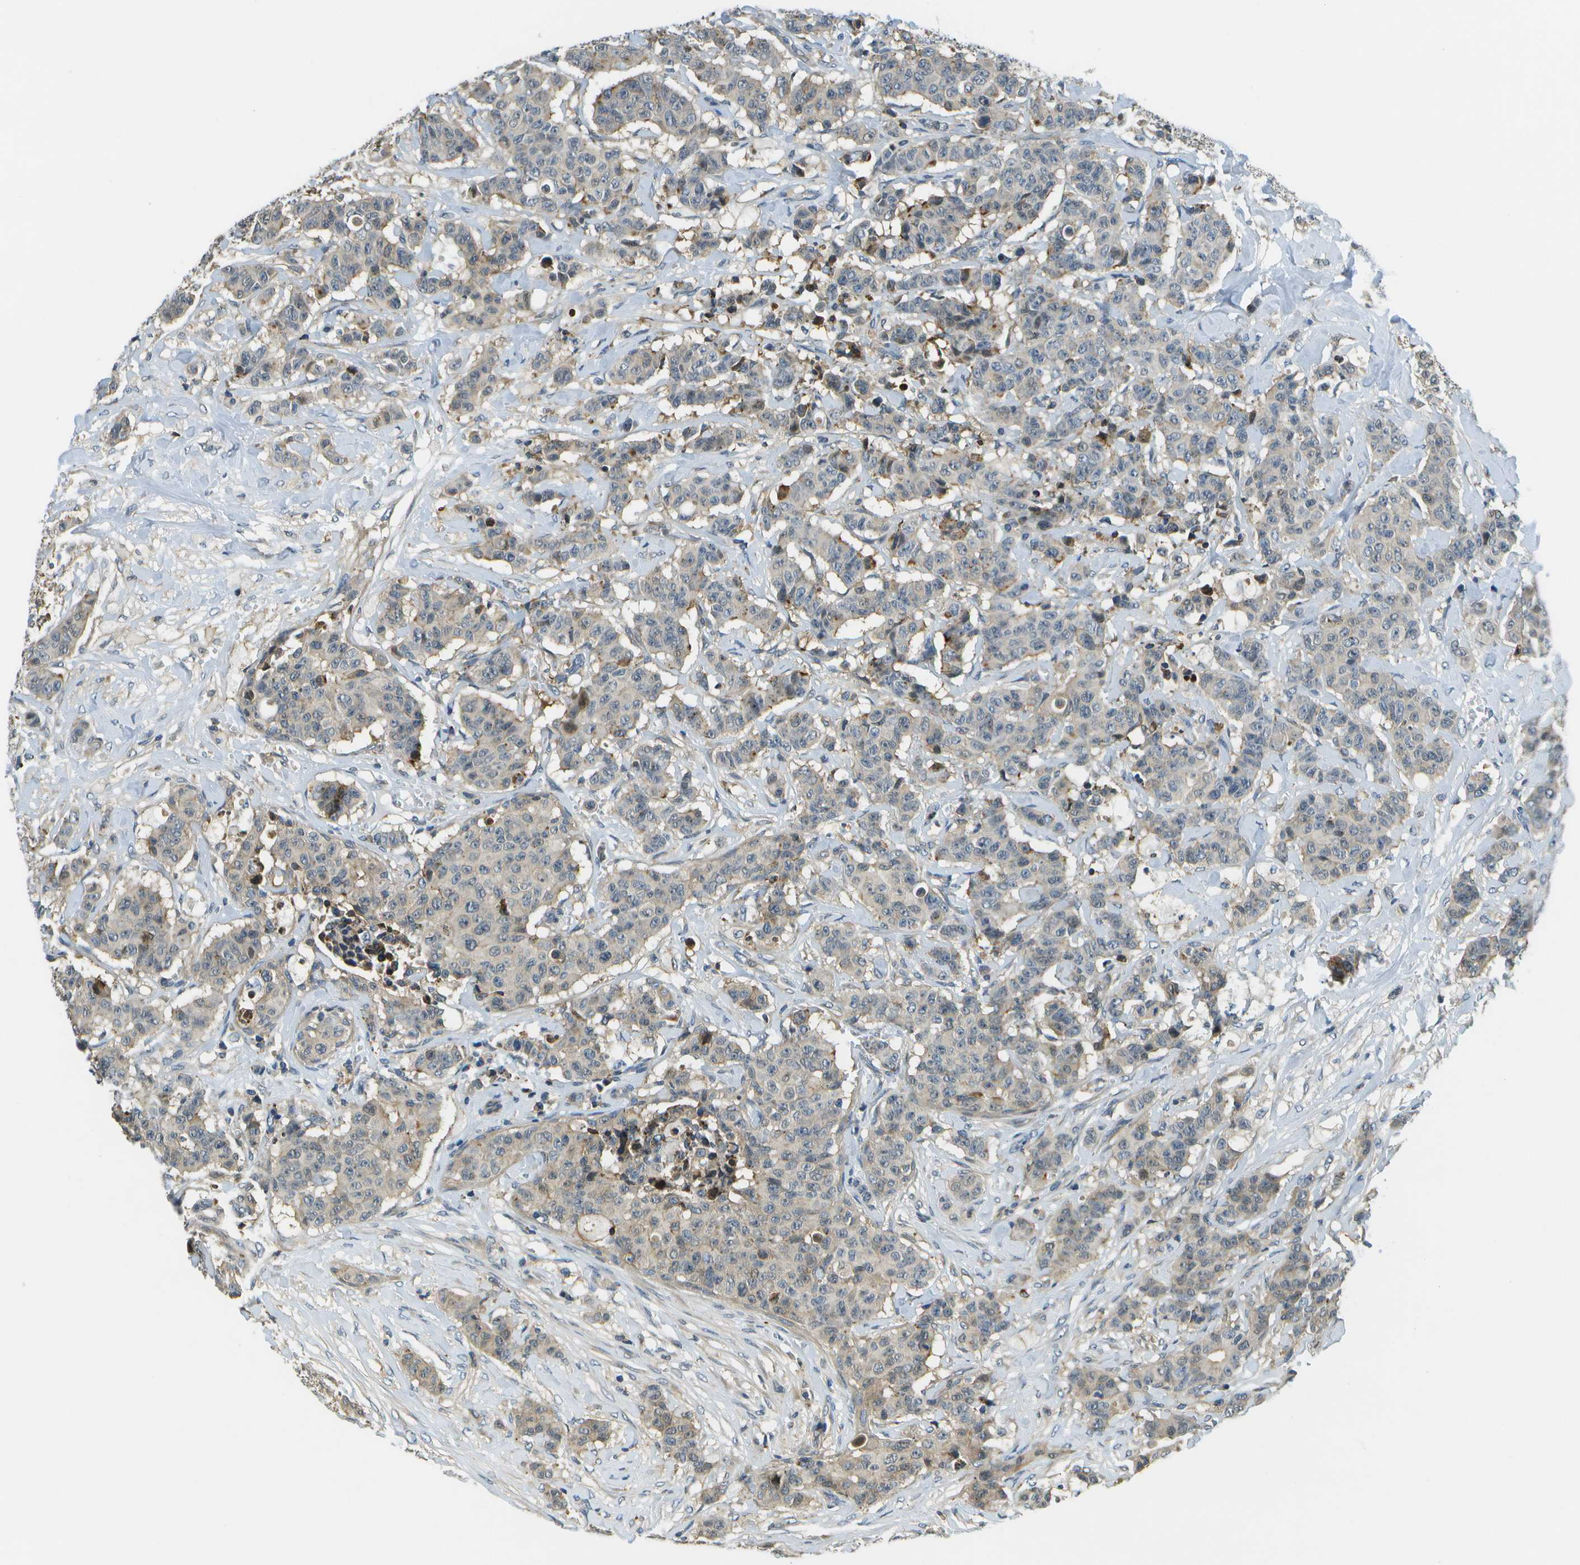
{"staining": {"intensity": "weak", "quantity": "25%-75%", "location": "cytoplasmic/membranous"}, "tissue": "breast cancer", "cell_type": "Tumor cells", "image_type": "cancer", "snomed": [{"axis": "morphology", "description": "Normal tissue, NOS"}, {"axis": "morphology", "description": "Duct carcinoma"}, {"axis": "topography", "description": "Breast"}], "caption": "Human invasive ductal carcinoma (breast) stained with a protein marker reveals weak staining in tumor cells.", "gene": "LRRC66", "patient": {"sex": "female", "age": 40}}